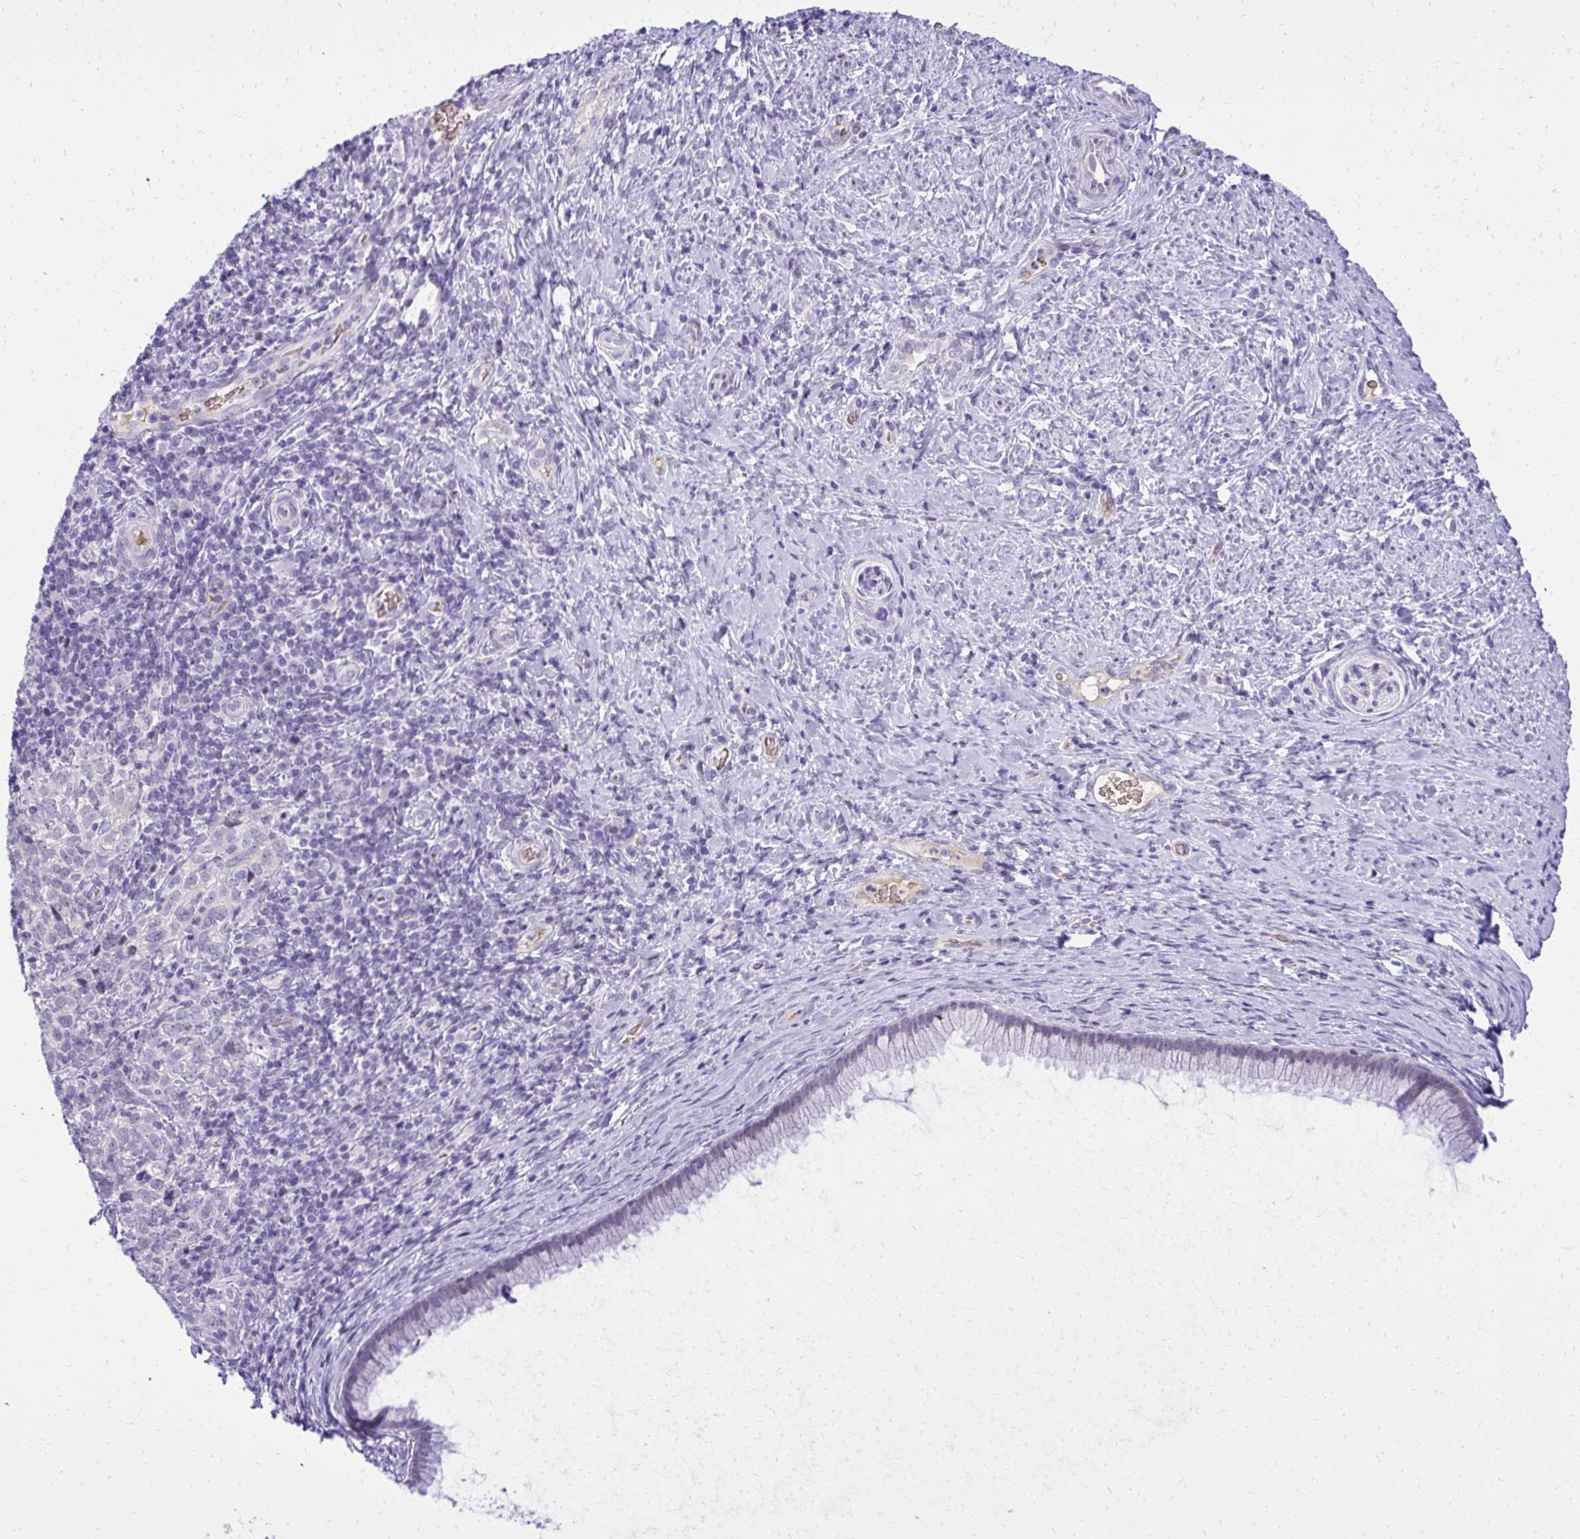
{"staining": {"intensity": "negative", "quantity": "none", "location": "none"}, "tissue": "cervical cancer", "cell_type": "Tumor cells", "image_type": "cancer", "snomed": [{"axis": "morphology", "description": "Normal tissue, NOS"}, {"axis": "morphology", "description": "Squamous cell carcinoma, NOS"}, {"axis": "topography", "description": "Vagina"}, {"axis": "topography", "description": "Cervix"}], "caption": "IHC image of neoplastic tissue: cervical squamous cell carcinoma stained with DAB (3,3'-diaminobenzidine) reveals no significant protein positivity in tumor cells.", "gene": "PITPNM3", "patient": {"sex": "female", "age": 45}}